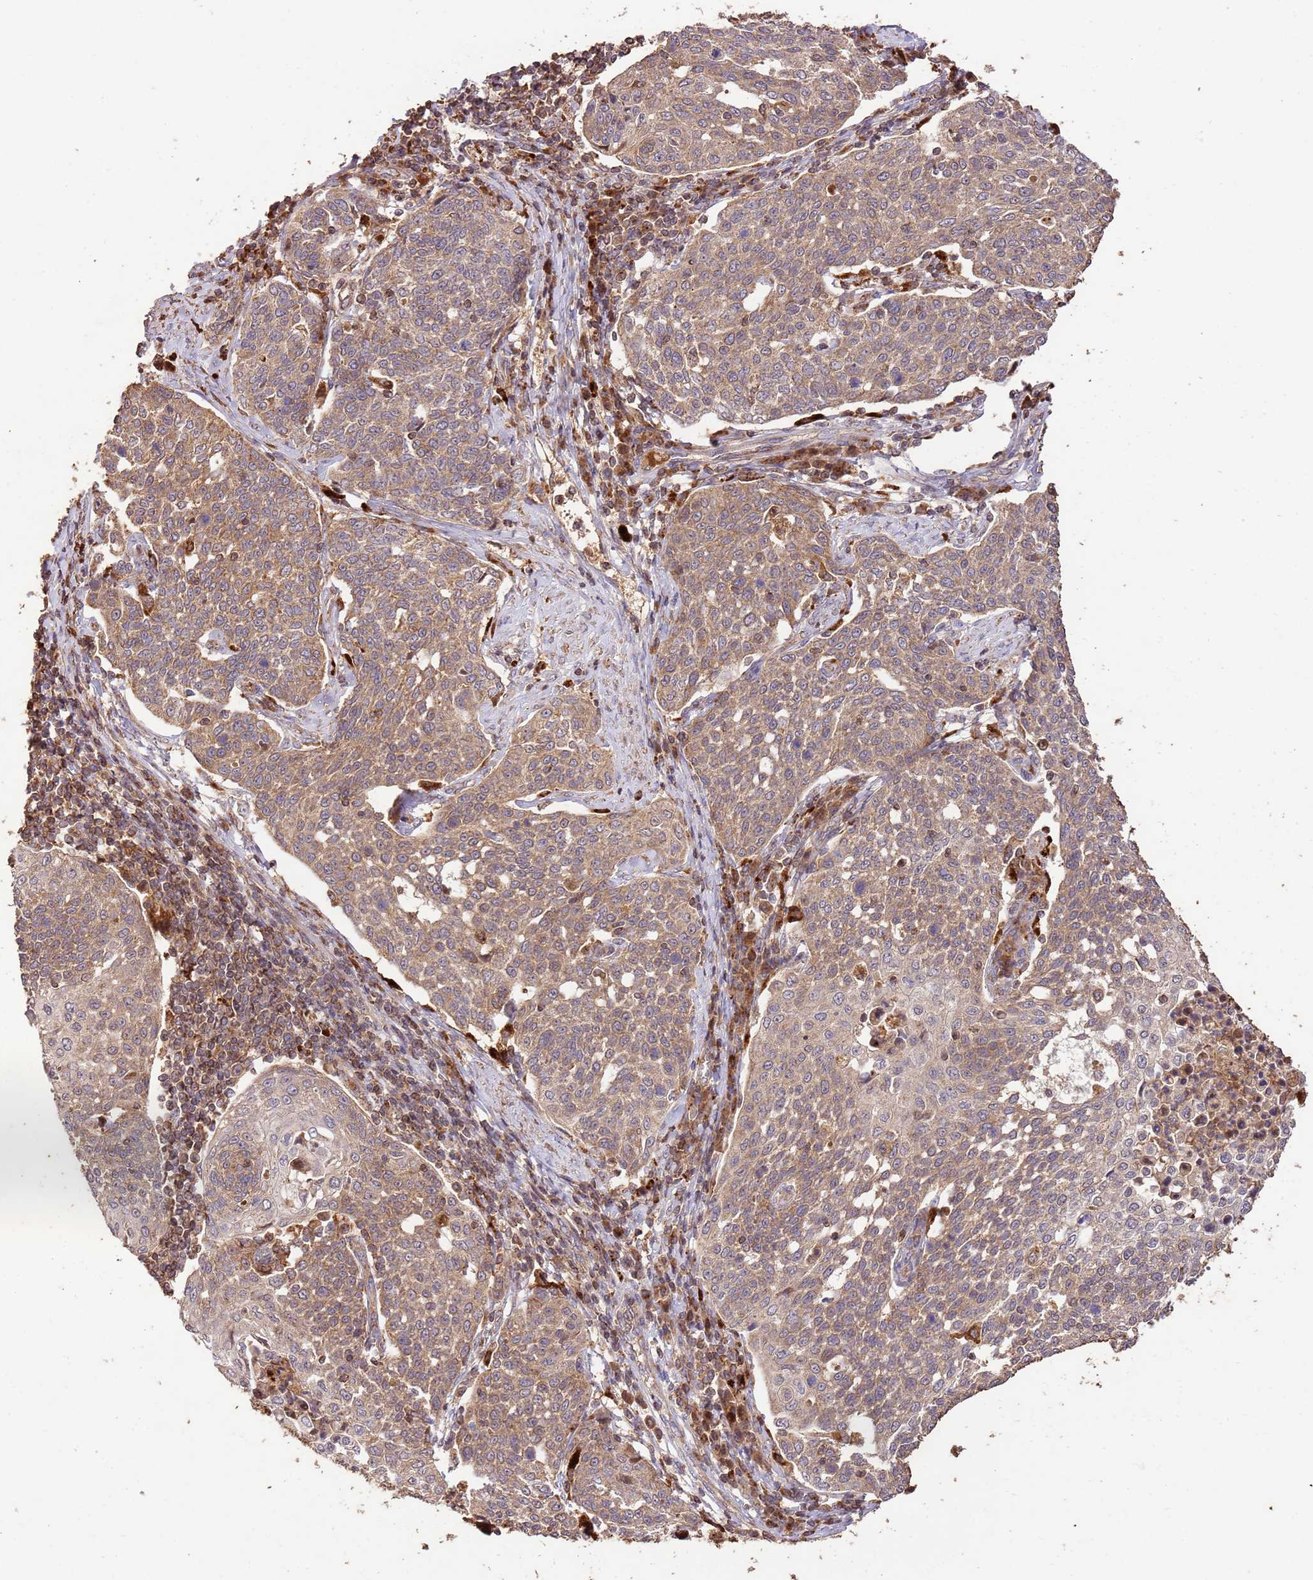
{"staining": {"intensity": "moderate", "quantity": ">75%", "location": "cytoplasmic/membranous"}, "tissue": "cervical cancer", "cell_type": "Tumor cells", "image_type": "cancer", "snomed": [{"axis": "morphology", "description": "Squamous cell carcinoma, NOS"}, {"axis": "topography", "description": "Cervix"}], "caption": "Approximately >75% of tumor cells in human cervical cancer (squamous cell carcinoma) exhibit moderate cytoplasmic/membranous protein staining as visualized by brown immunohistochemical staining.", "gene": "LRRC28", "patient": {"sex": "female", "age": 34}}